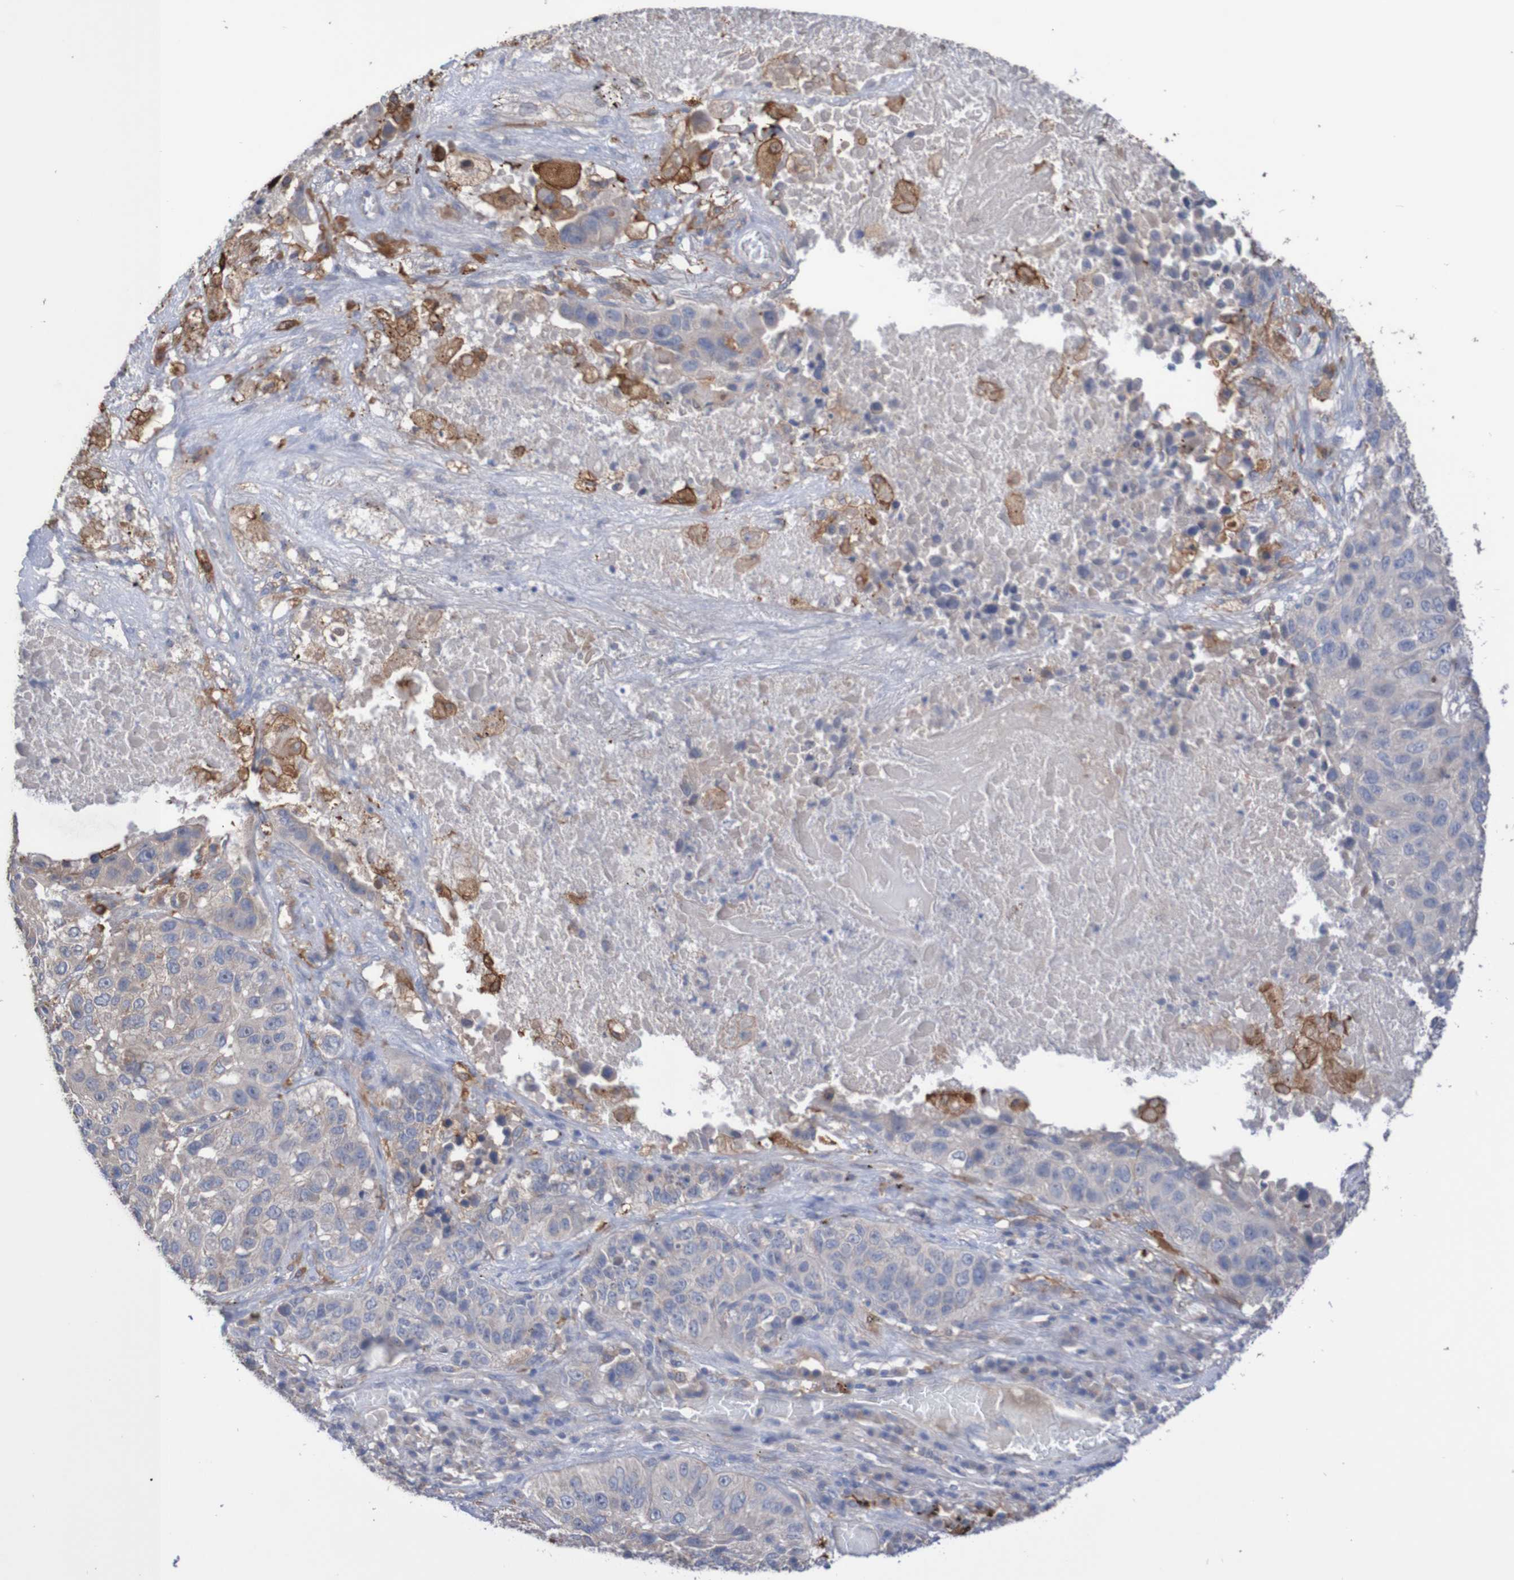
{"staining": {"intensity": "weak", "quantity": "<25%", "location": "cytoplasmic/membranous"}, "tissue": "lung cancer", "cell_type": "Tumor cells", "image_type": "cancer", "snomed": [{"axis": "morphology", "description": "Squamous cell carcinoma, NOS"}, {"axis": "topography", "description": "Lung"}], "caption": "Tumor cells are negative for brown protein staining in lung squamous cell carcinoma.", "gene": "PHYH", "patient": {"sex": "male", "age": 57}}